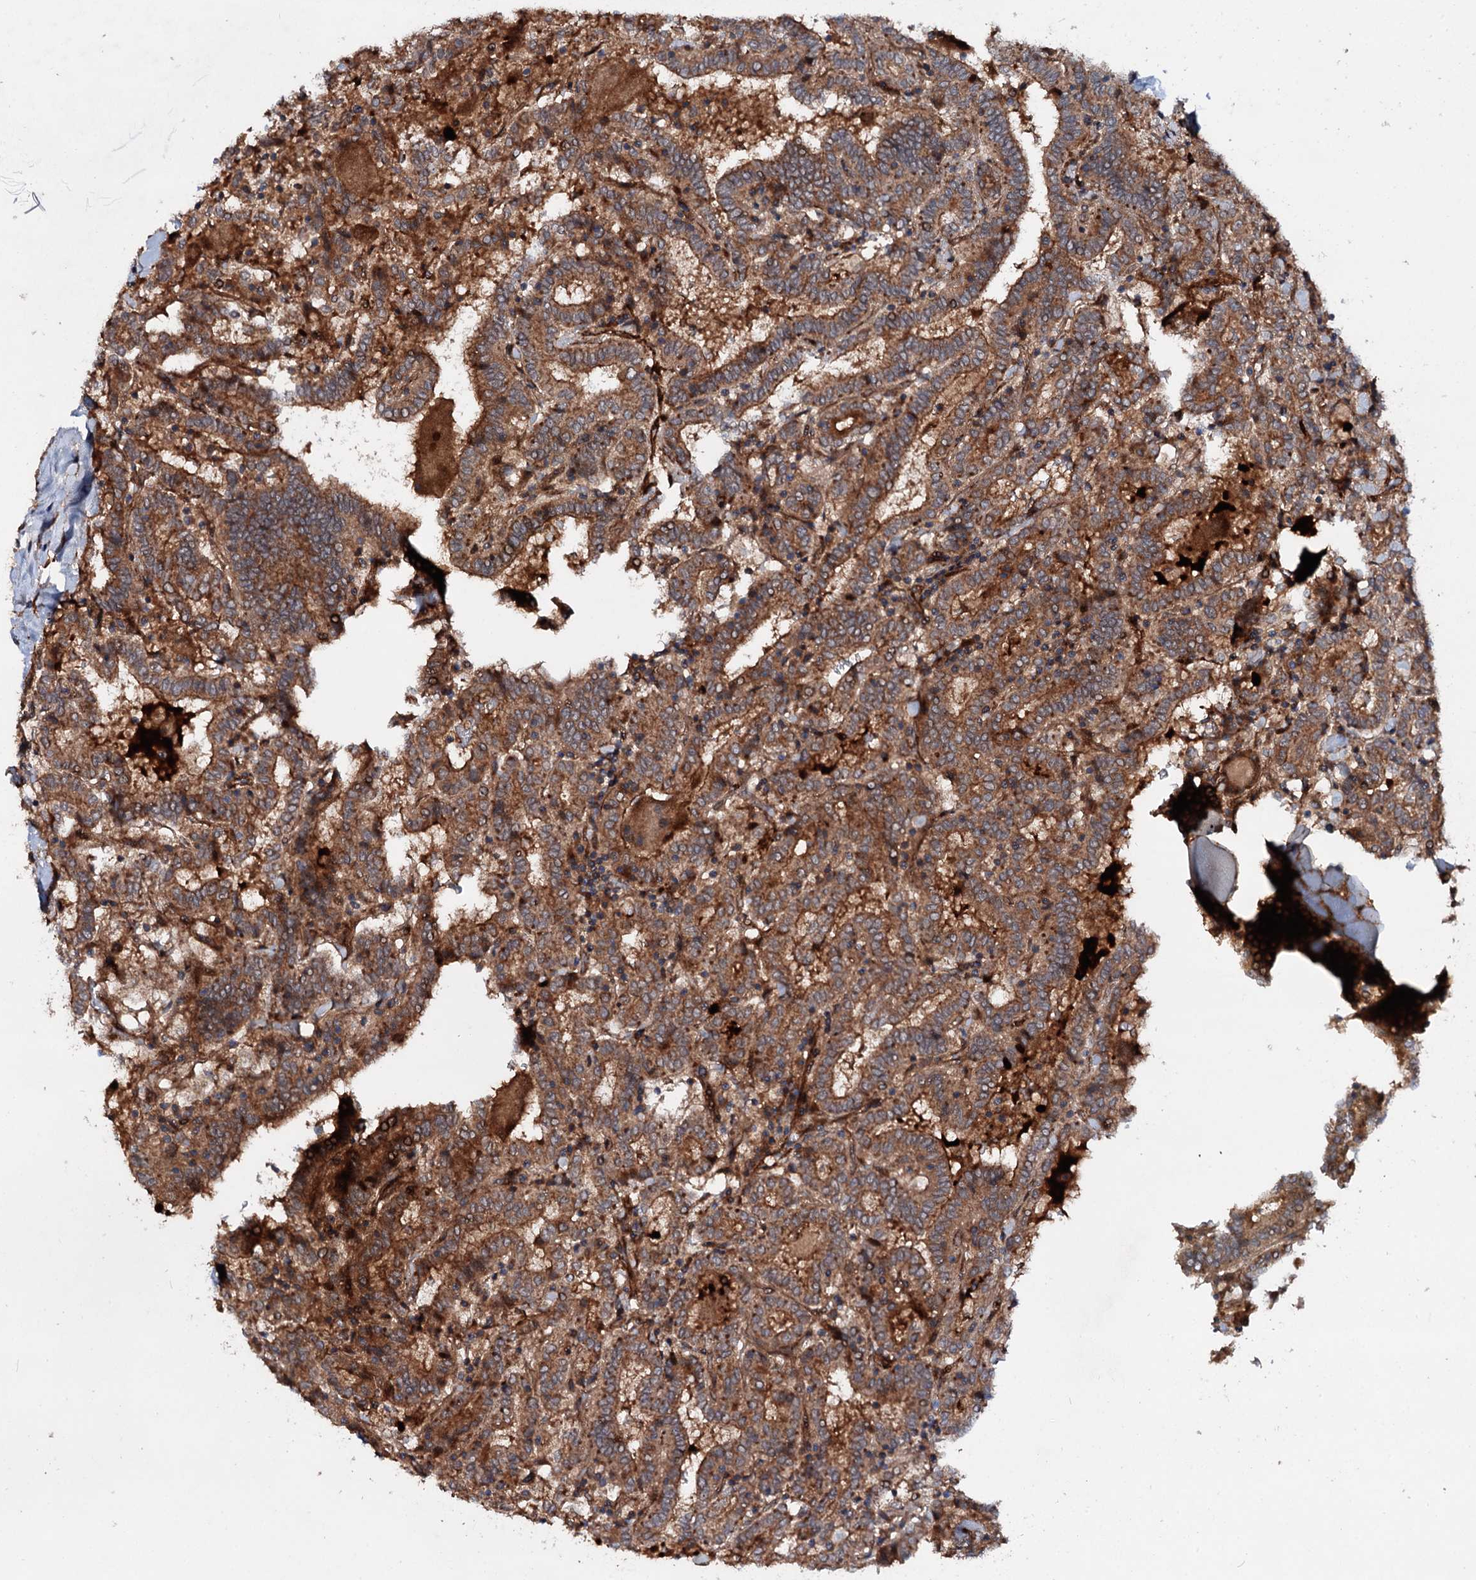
{"staining": {"intensity": "moderate", "quantity": ">75%", "location": "cytoplasmic/membranous"}, "tissue": "thyroid cancer", "cell_type": "Tumor cells", "image_type": "cancer", "snomed": [{"axis": "morphology", "description": "Papillary adenocarcinoma, NOS"}, {"axis": "topography", "description": "Thyroid gland"}], "caption": "This image demonstrates IHC staining of human papillary adenocarcinoma (thyroid), with medium moderate cytoplasmic/membranous staining in about >75% of tumor cells.", "gene": "ADGRG4", "patient": {"sex": "female", "age": 72}}